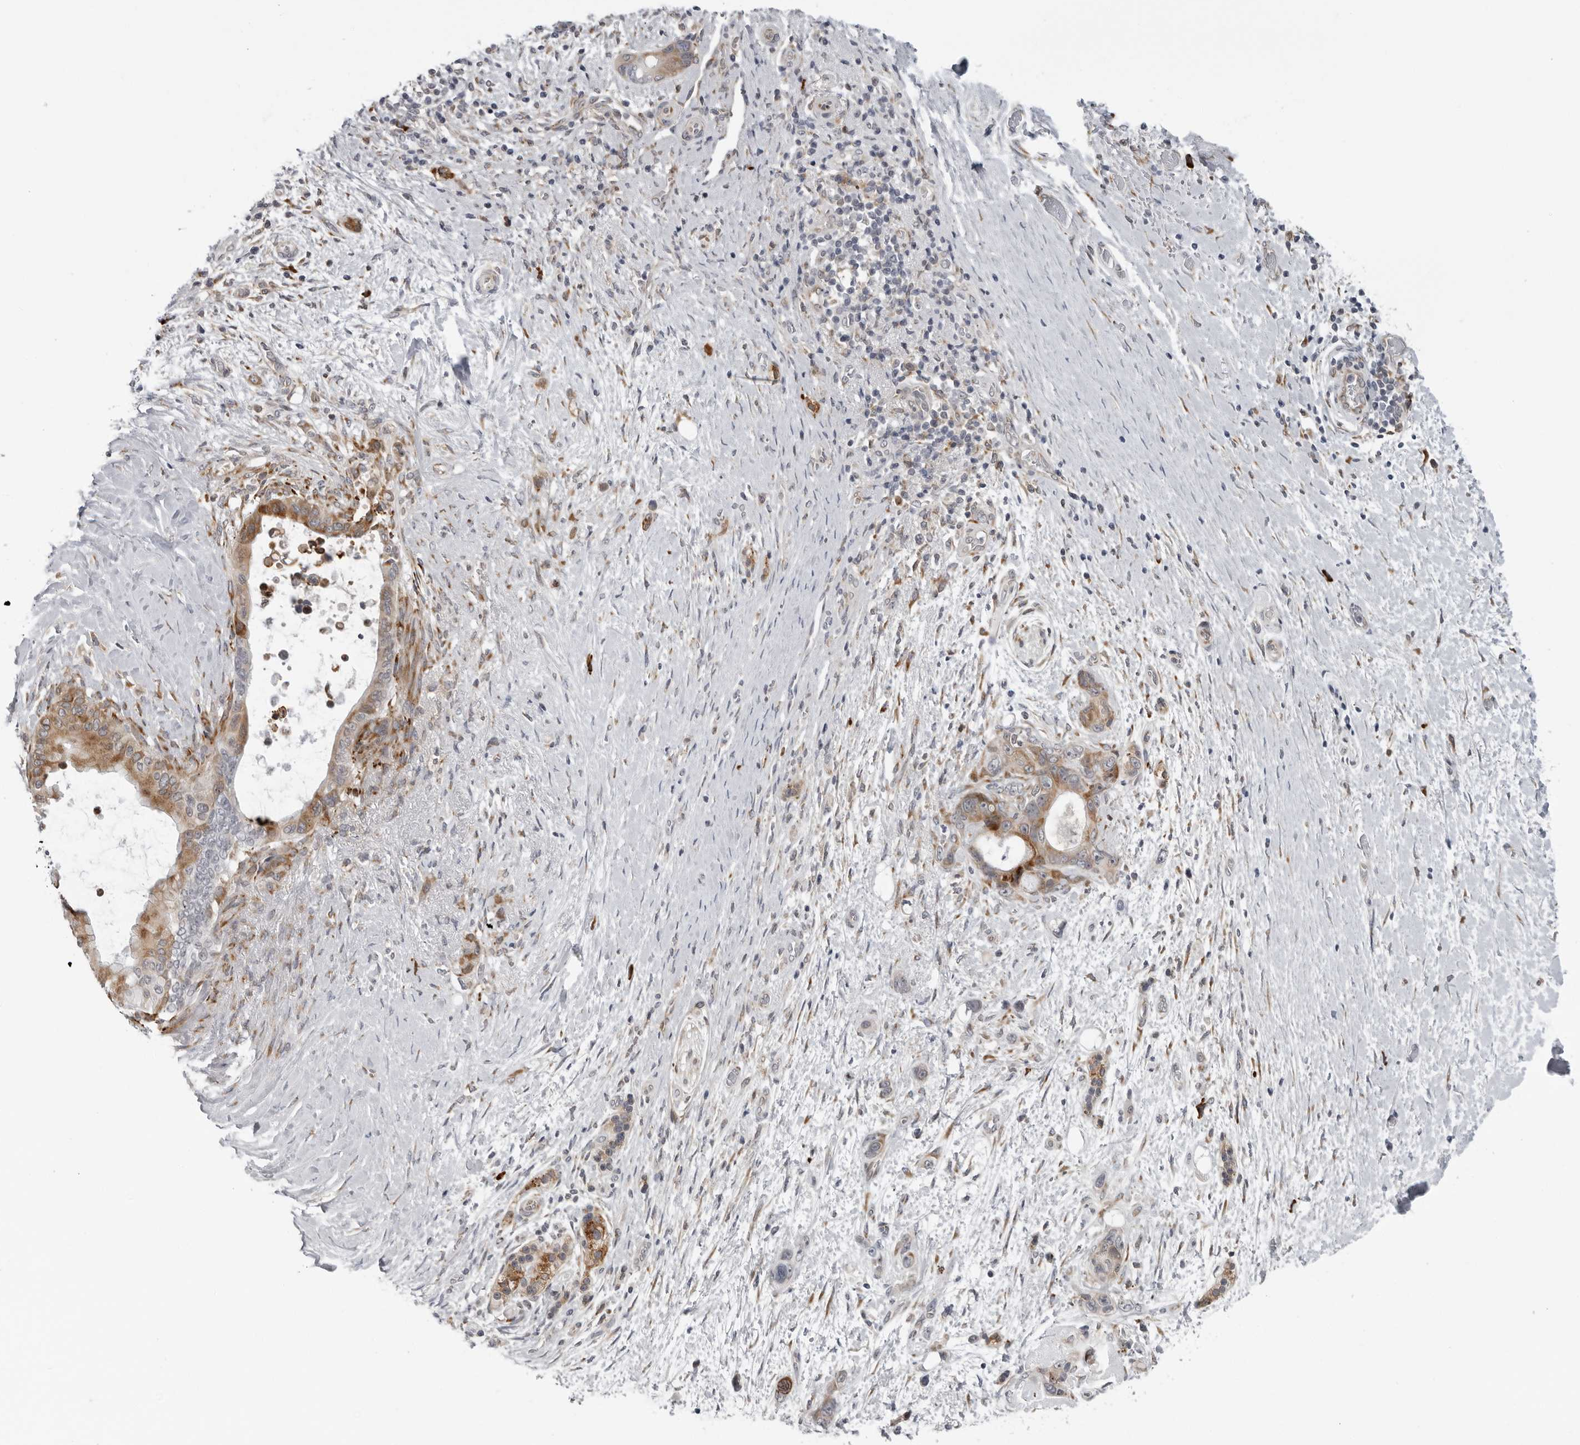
{"staining": {"intensity": "strong", "quantity": ">75%", "location": "cytoplasmic/membranous"}, "tissue": "pancreatic cancer", "cell_type": "Tumor cells", "image_type": "cancer", "snomed": [{"axis": "morphology", "description": "Adenocarcinoma, NOS"}, {"axis": "topography", "description": "Pancreas"}], "caption": "High-magnification brightfield microscopy of pancreatic cancer stained with DAB (brown) and counterstained with hematoxylin (blue). tumor cells exhibit strong cytoplasmic/membranous positivity is appreciated in approximately>75% of cells.", "gene": "ALPK2", "patient": {"sex": "female", "age": 72}}